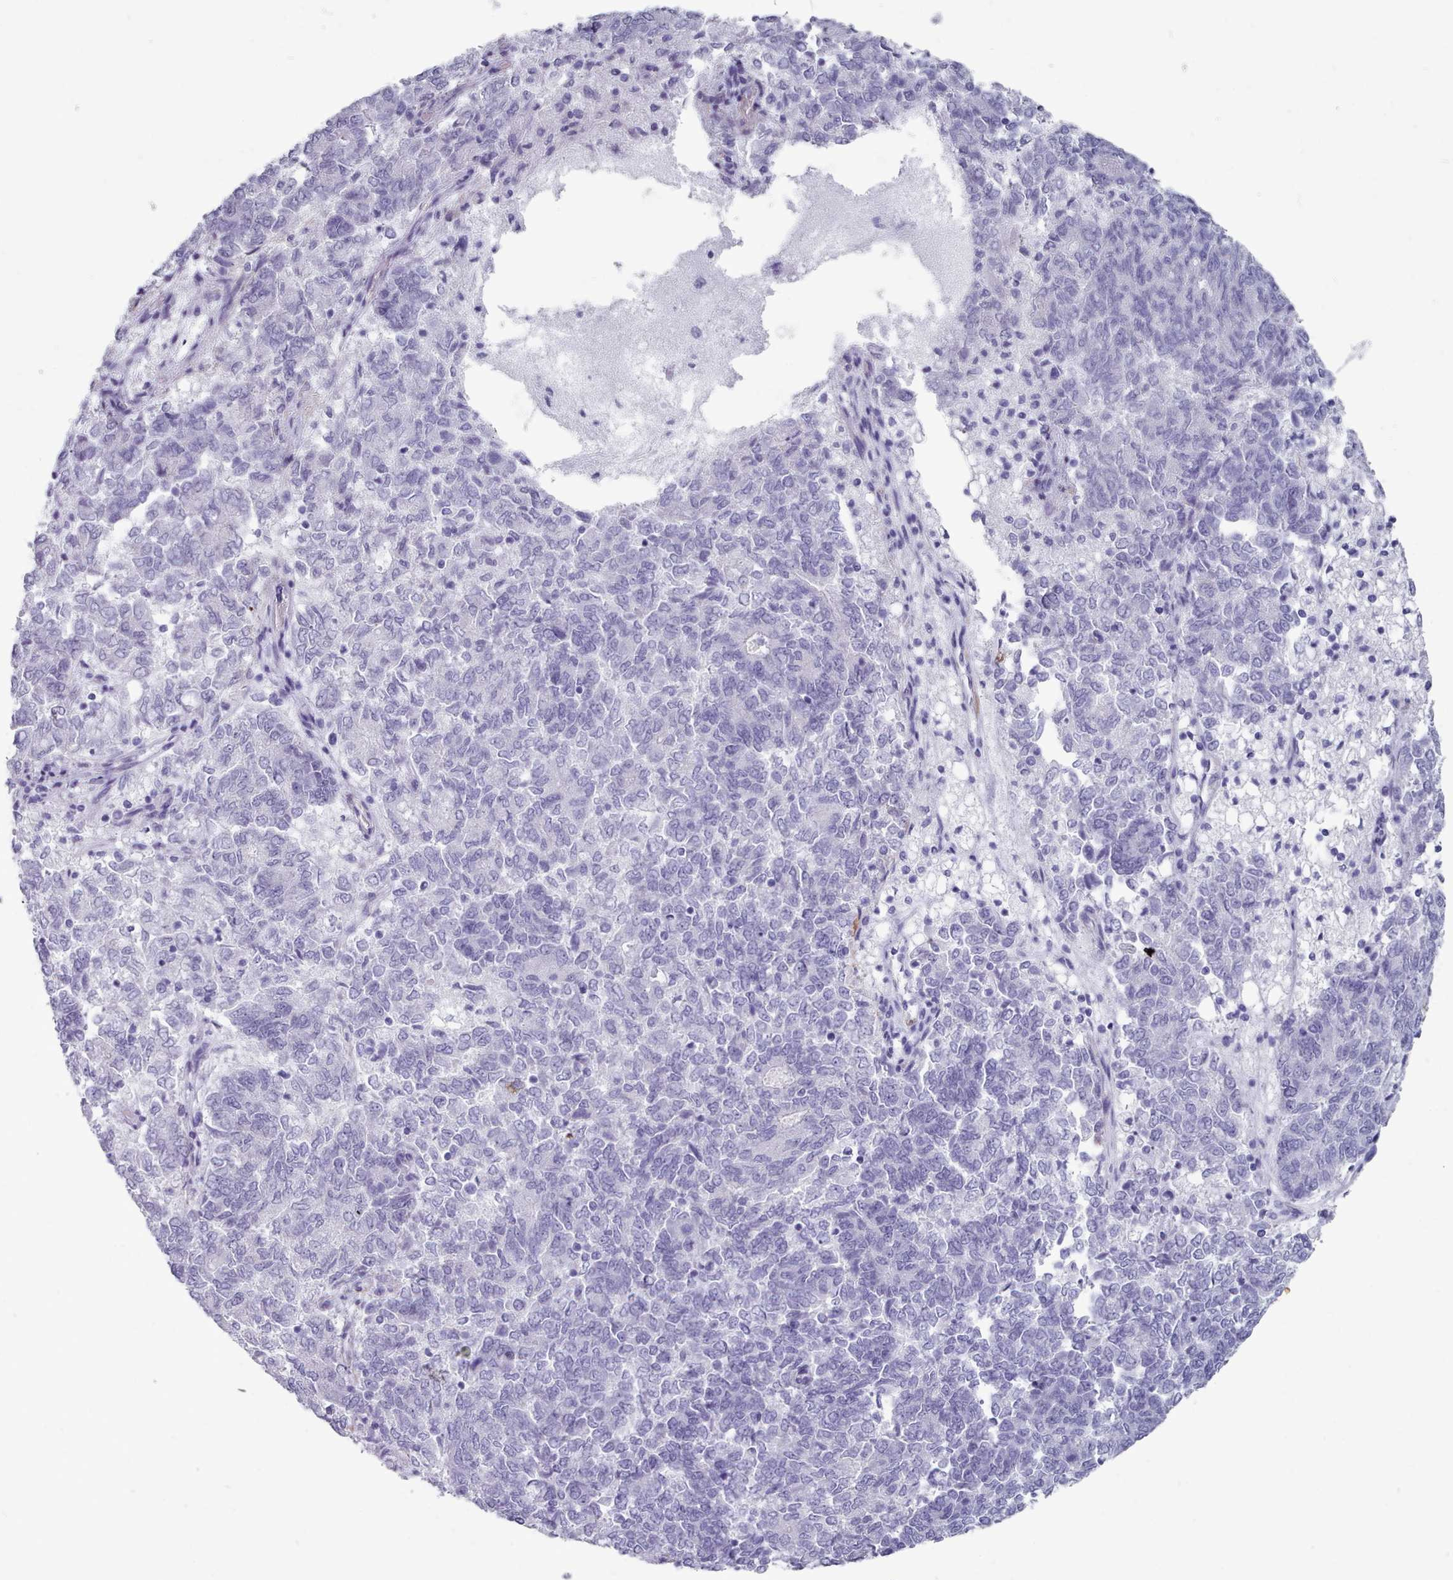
{"staining": {"intensity": "negative", "quantity": "none", "location": "none"}, "tissue": "endometrial cancer", "cell_type": "Tumor cells", "image_type": "cancer", "snomed": [{"axis": "morphology", "description": "Adenocarcinoma, NOS"}, {"axis": "topography", "description": "Endometrium"}], "caption": "DAB (3,3'-diaminobenzidine) immunohistochemical staining of human adenocarcinoma (endometrial) displays no significant expression in tumor cells.", "gene": "FPGS", "patient": {"sex": "female", "age": 80}}